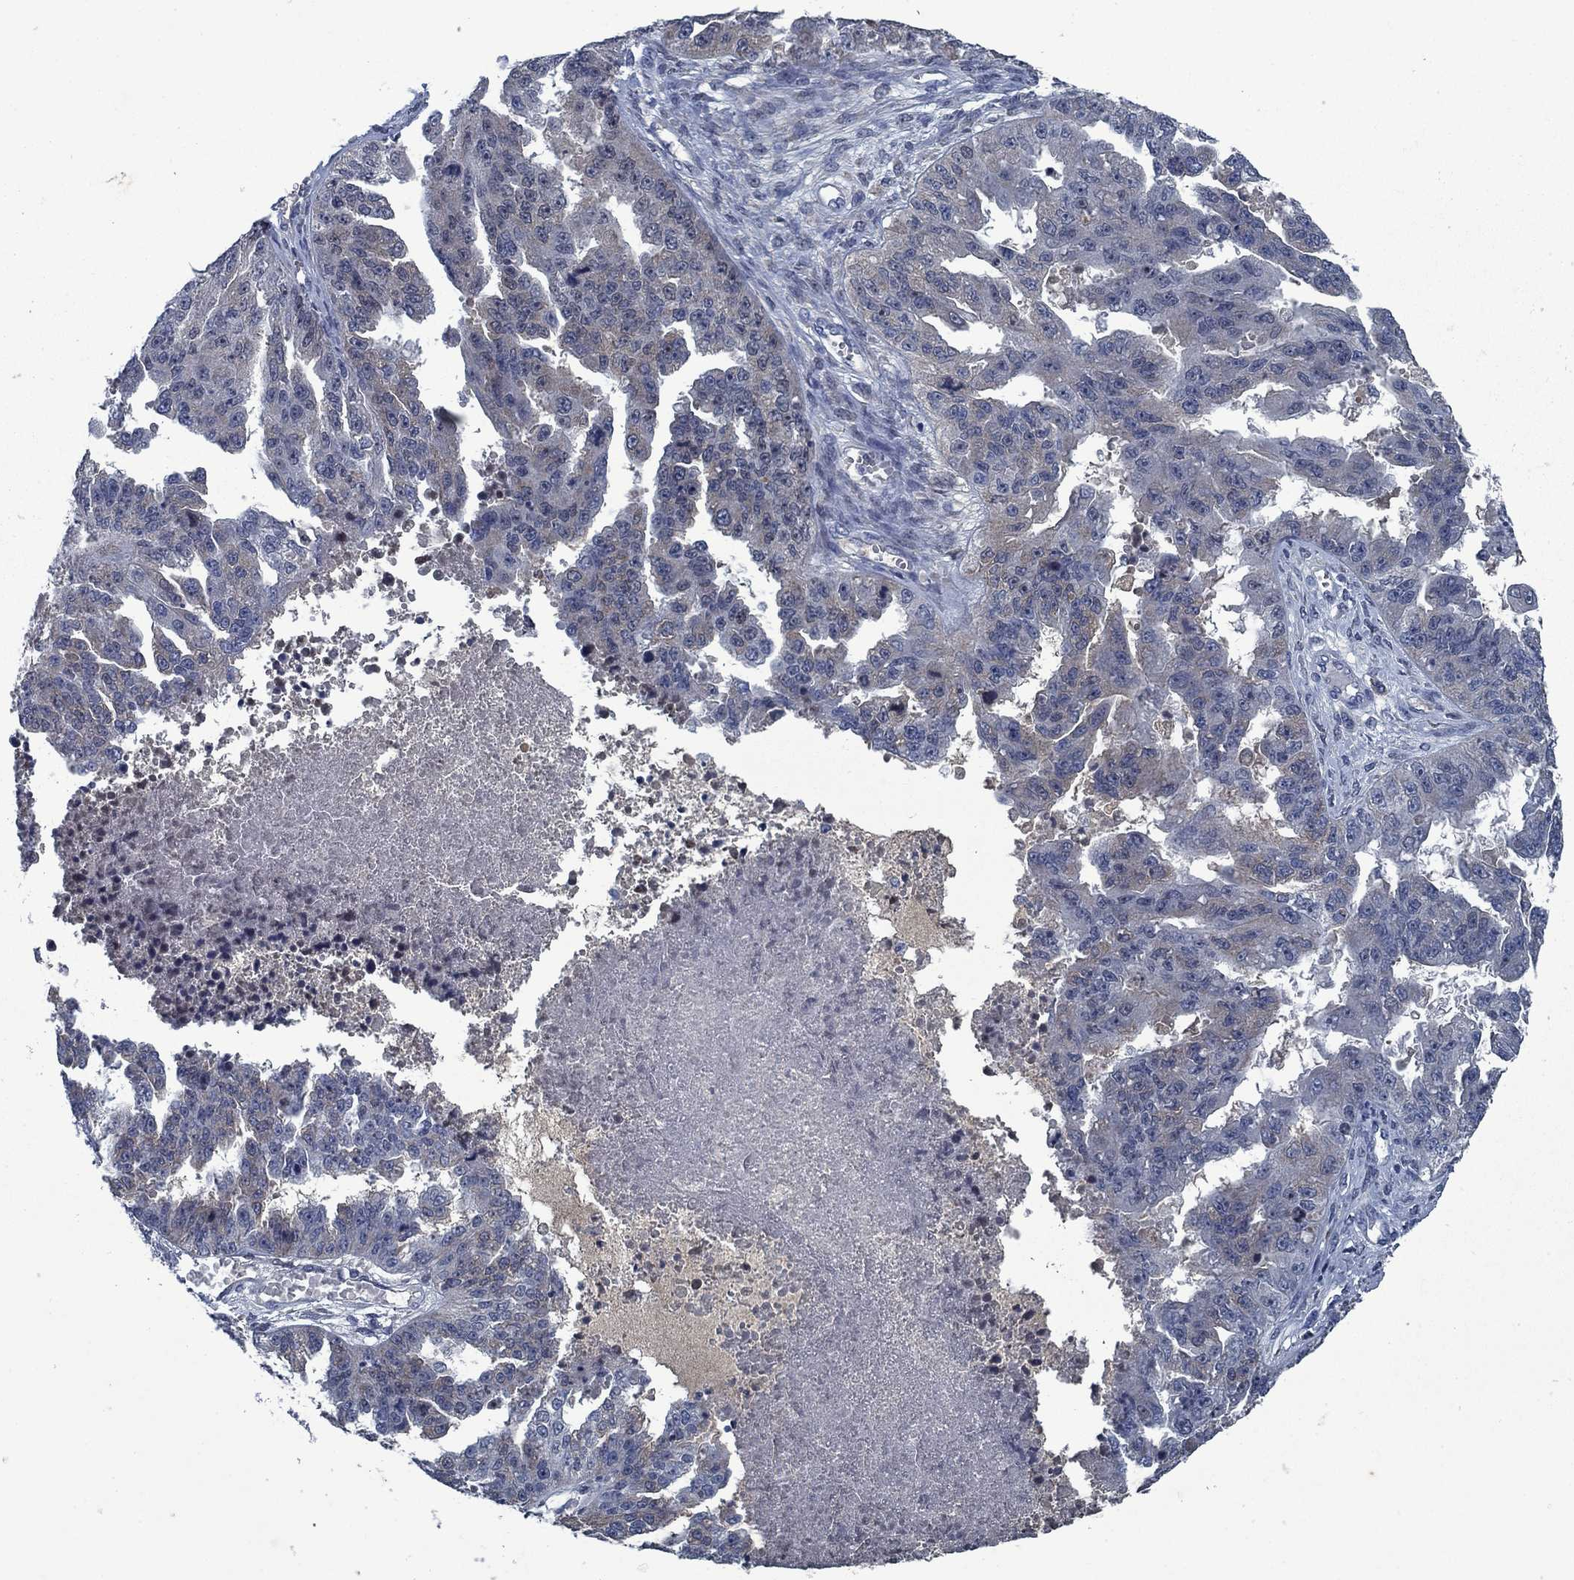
{"staining": {"intensity": "negative", "quantity": "none", "location": "none"}, "tissue": "ovarian cancer", "cell_type": "Tumor cells", "image_type": "cancer", "snomed": [{"axis": "morphology", "description": "Cystadenocarcinoma, serous, NOS"}, {"axis": "topography", "description": "Ovary"}], "caption": "An image of human ovarian serous cystadenocarcinoma is negative for staining in tumor cells.", "gene": "PNMA8A", "patient": {"sex": "female", "age": 58}}